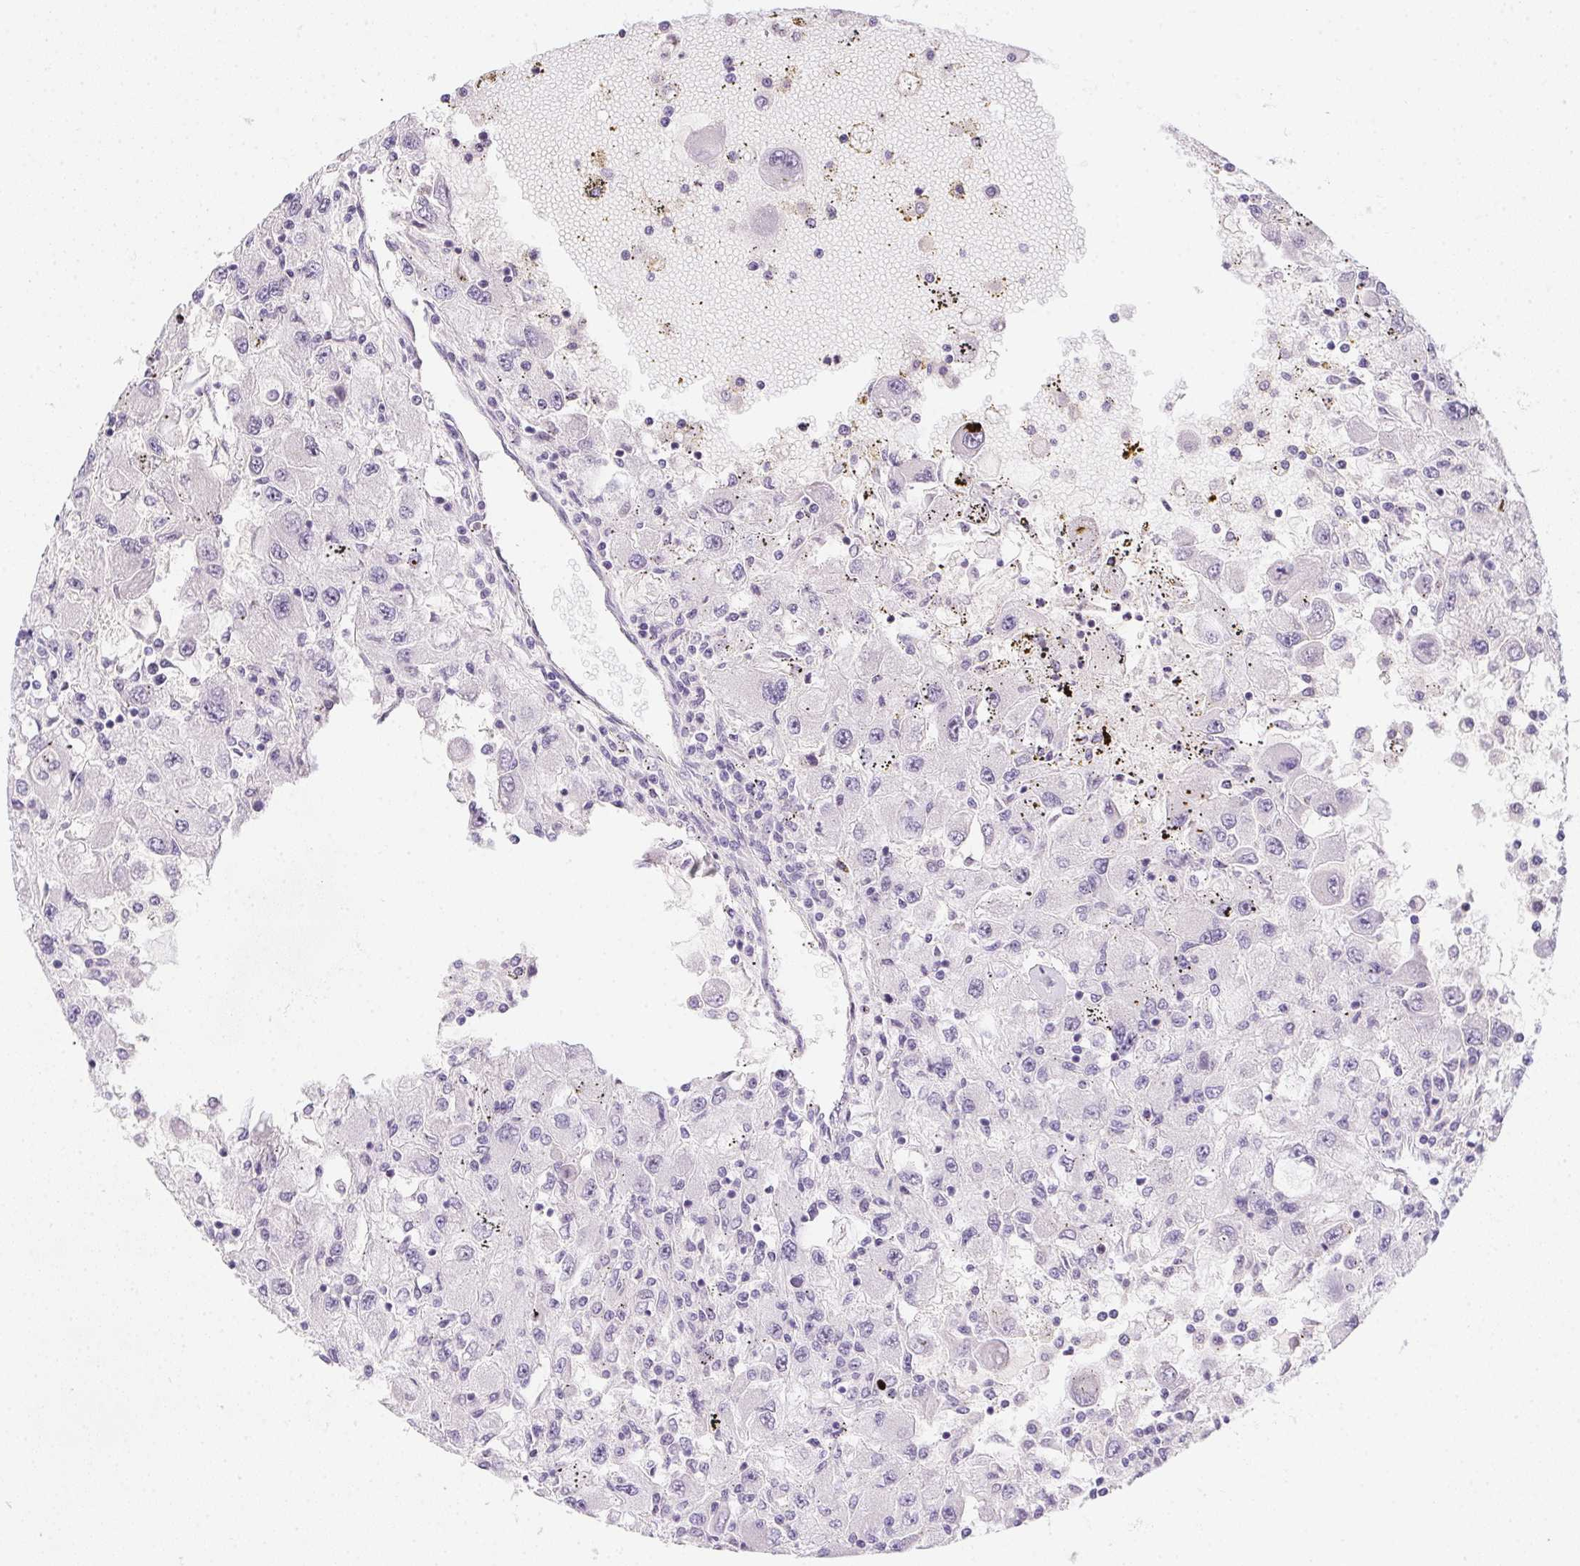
{"staining": {"intensity": "negative", "quantity": "none", "location": "none"}, "tissue": "renal cancer", "cell_type": "Tumor cells", "image_type": "cancer", "snomed": [{"axis": "morphology", "description": "Adenocarcinoma, NOS"}, {"axis": "topography", "description": "Kidney"}], "caption": "The image displays no significant positivity in tumor cells of renal adenocarcinoma.", "gene": "HELLS", "patient": {"sex": "female", "age": 67}}